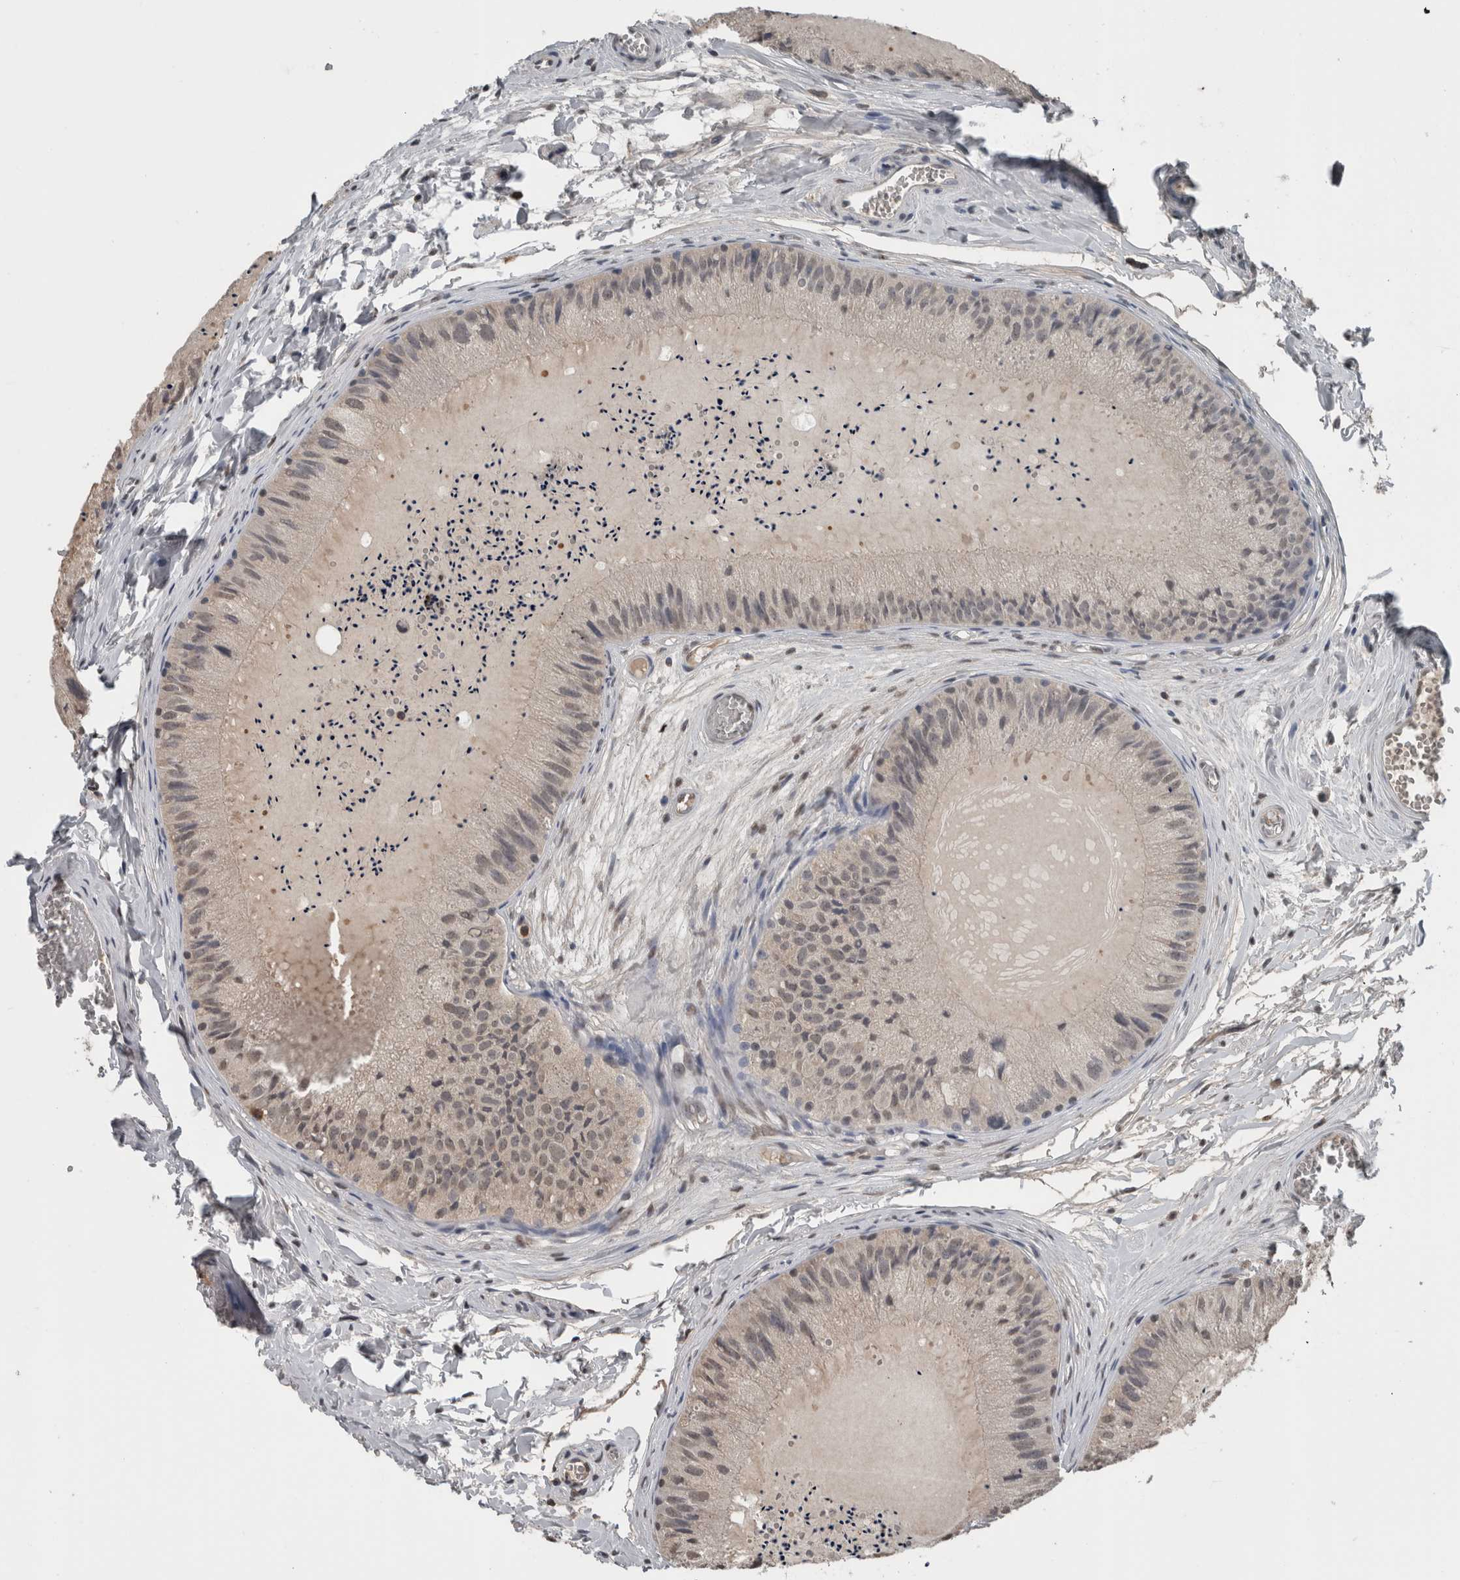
{"staining": {"intensity": "weak", "quantity": "<25%", "location": "nuclear"}, "tissue": "epididymis", "cell_type": "Glandular cells", "image_type": "normal", "snomed": [{"axis": "morphology", "description": "Normal tissue, NOS"}, {"axis": "topography", "description": "Epididymis"}], "caption": "An image of epididymis stained for a protein exhibits no brown staining in glandular cells. (DAB IHC visualized using brightfield microscopy, high magnification).", "gene": "MAFF", "patient": {"sex": "male", "age": 31}}